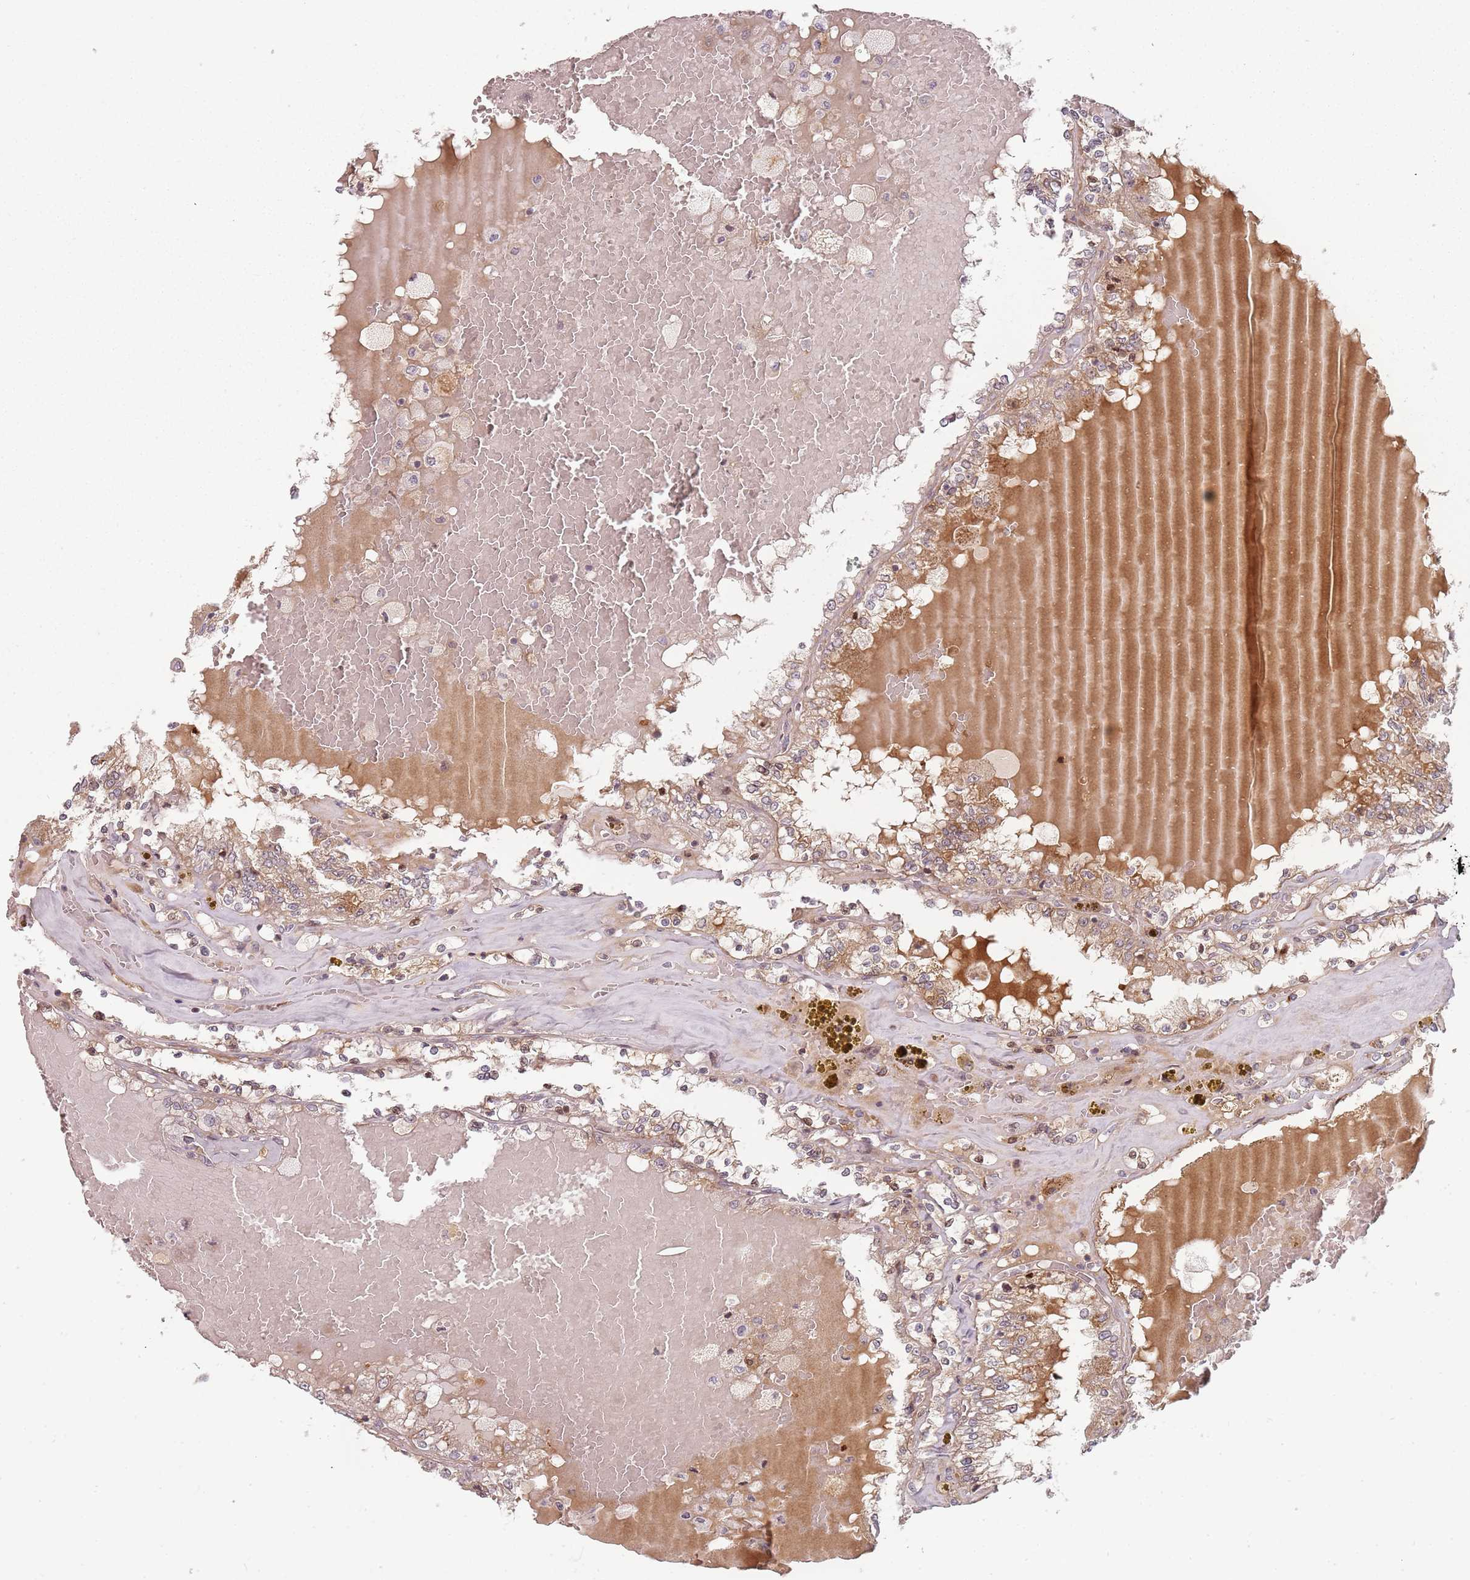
{"staining": {"intensity": "moderate", "quantity": "<25%", "location": "cytoplasmic/membranous"}, "tissue": "renal cancer", "cell_type": "Tumor cells", "image_type": "cancer", "snomed": [{"axis": "morphology", "description": "Adenocarcinoma, NOS"}, {"axis": "topography", "description": "Kidney"}], "caption": "This image shows immunohistochemistry staining of renal cancer, with low moderate cytoplasmic/membranous expression in about <25% of tumor cells.", "gene": "RPS6KA2", "patient": {"sex": "female", "age": 56}}